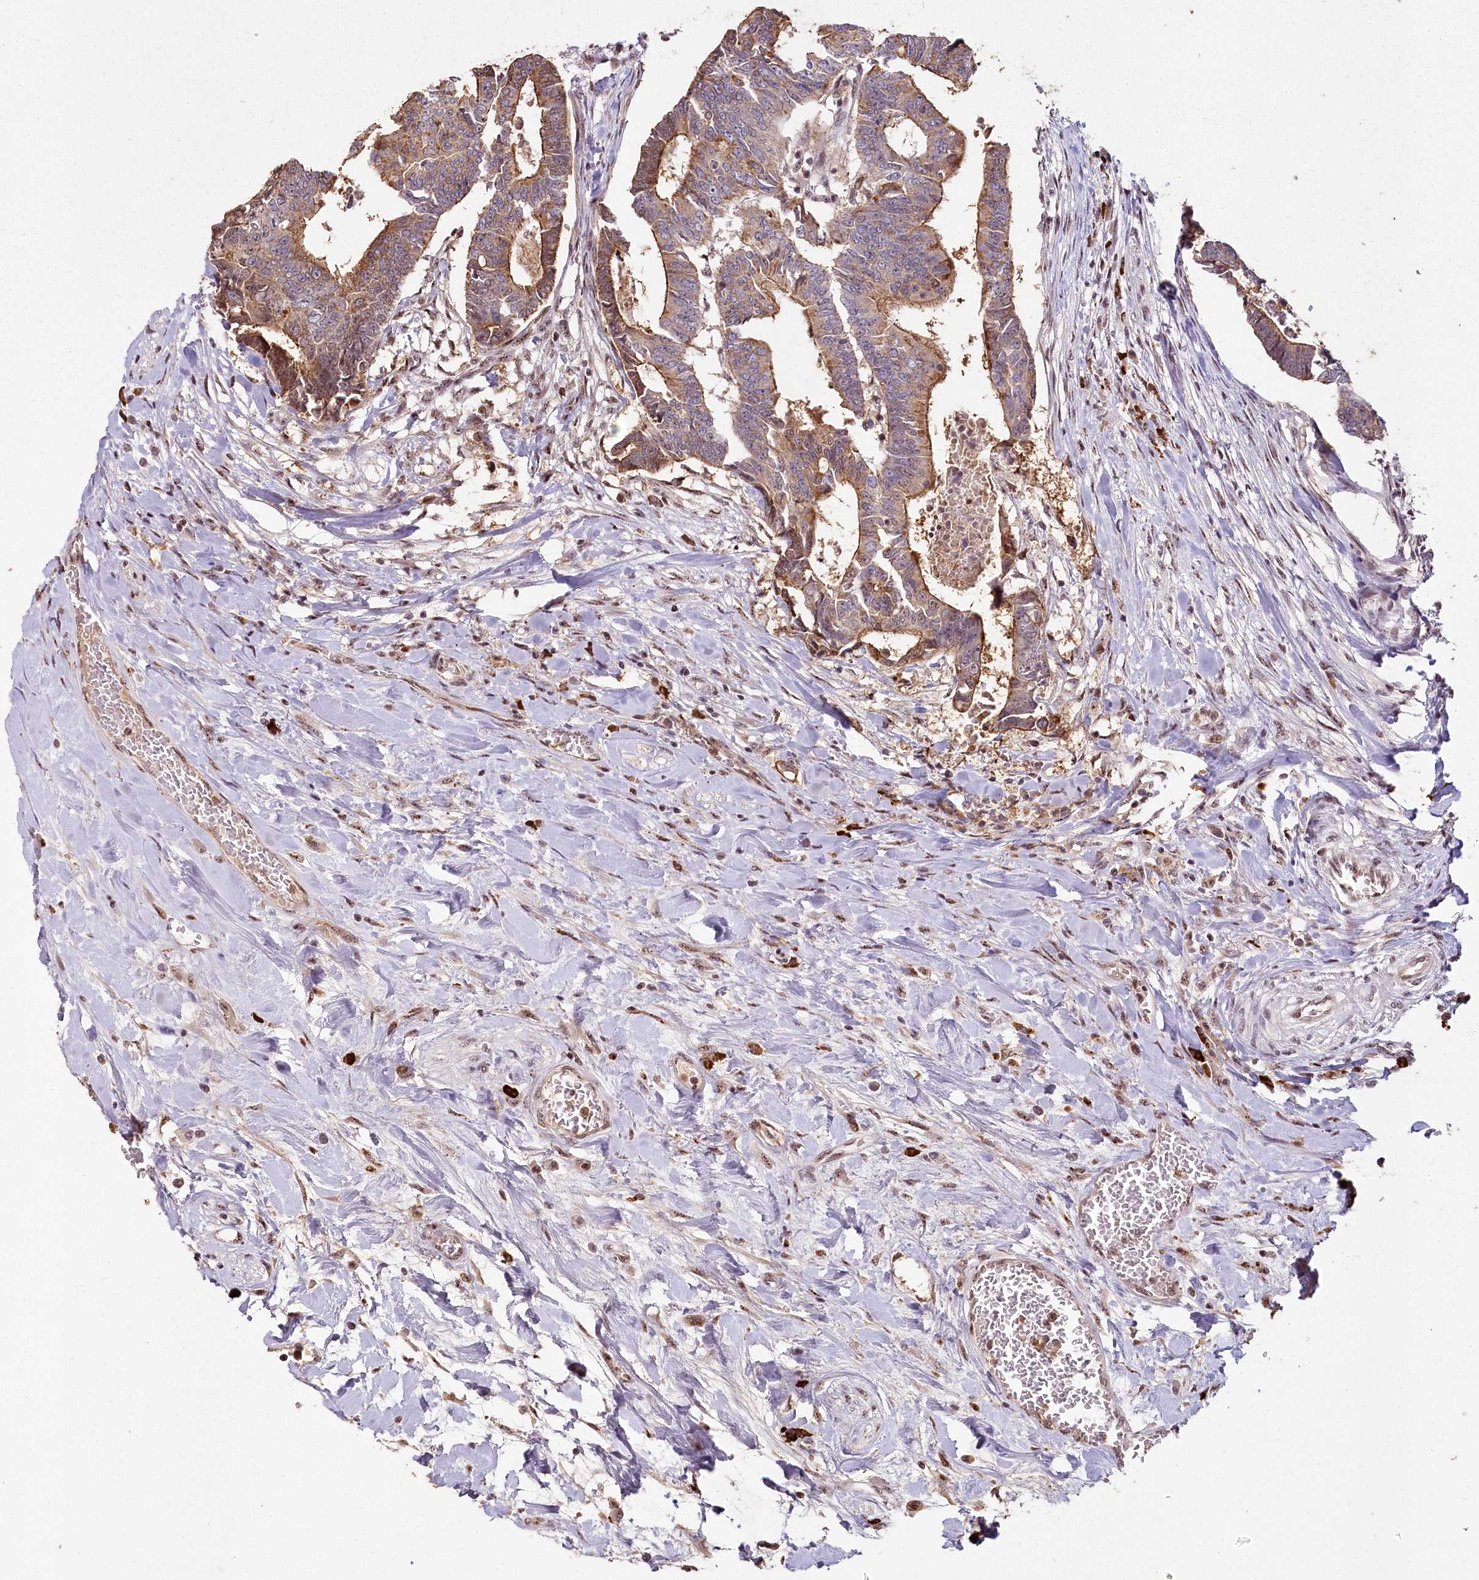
{"staining": {"intensity": "moderate", "quantity": "25%-75%", "location": "cytoplasmic/membranous"}, "tissue": "colorectal cancer", "cell_type": "Tumor cells", "image_type": "cancer", "snomed": [{"axis": "morphology", "description": "Adenocarcinoma, NOS"}, {"axis": "topography", "description": "Rectum"}], "caption": "Tumor cells reveal medium levels of moderate cytoplasmic/membranous positivity in approximately 25%-75% of cells in colorectal cancer (adenocarcinoma).", "gene": "PYROXD1", "patient": {"sex": "female", "age": 65}}